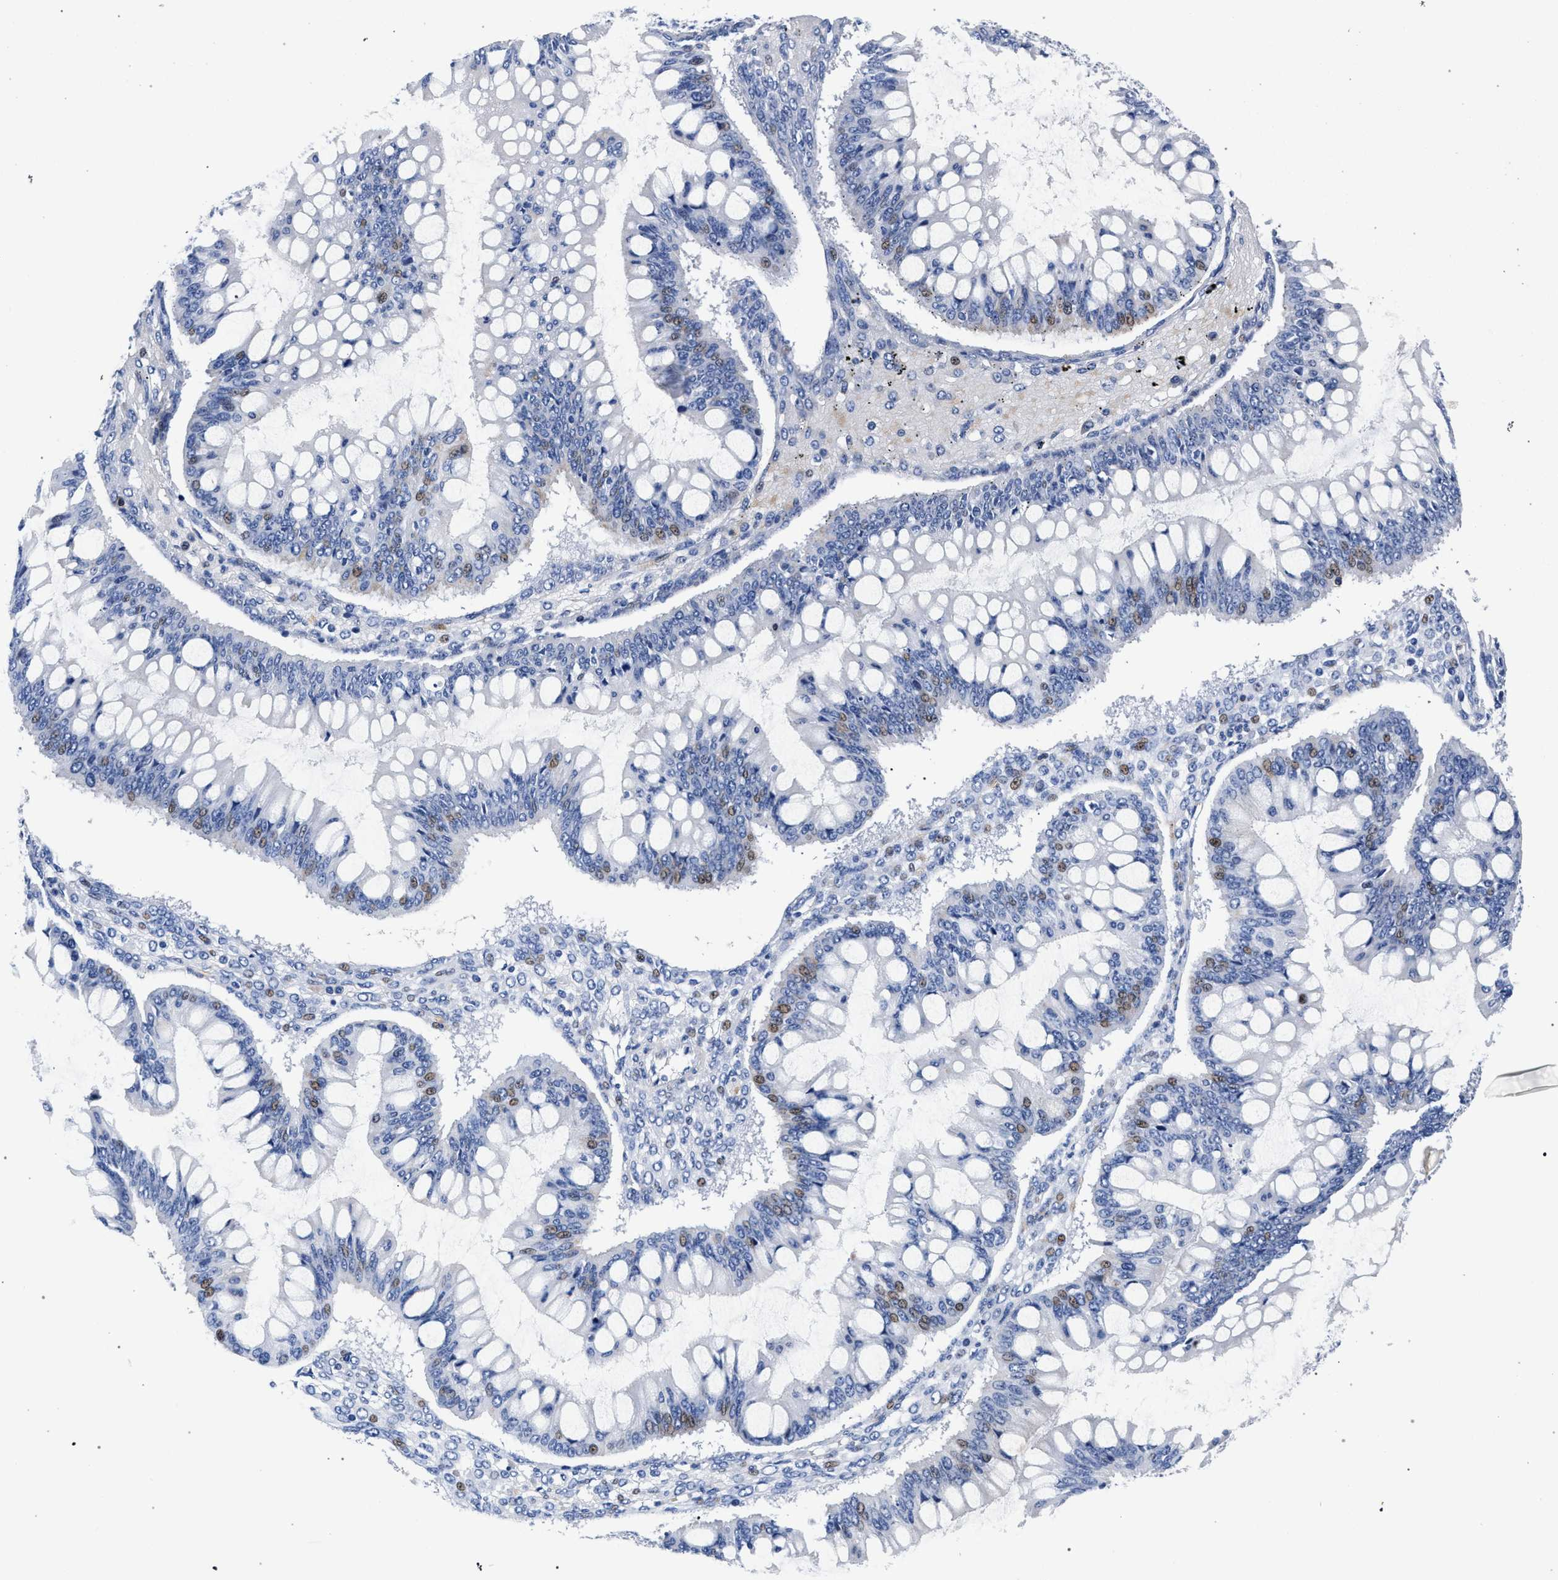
{"staining": {"intensity": "moderate", "quantity": "<25%", "location": "nuclear"}, "tissue": "ovarian cancer", "cell_type": "Tumor cells", "image_type": "cancer", "snomed": [{"axis": "morphology", "description": "Cystadenocarcinoma, mucinous, NOS"}, {"axis": "topography", "description": "Ovary"}], "caption": "Protein staining displays moderate nuclear staining in about <25% of tumor cells in ovarian cancer. The protein of interest is stained brown, and the nuclei are stained in blue (DAB (3,3'-diaminobenzidine) IHC with brightfield microscopy, high magnification).", "gene": "KLRK1", "patient": {"sex": "female", "age": 73}}